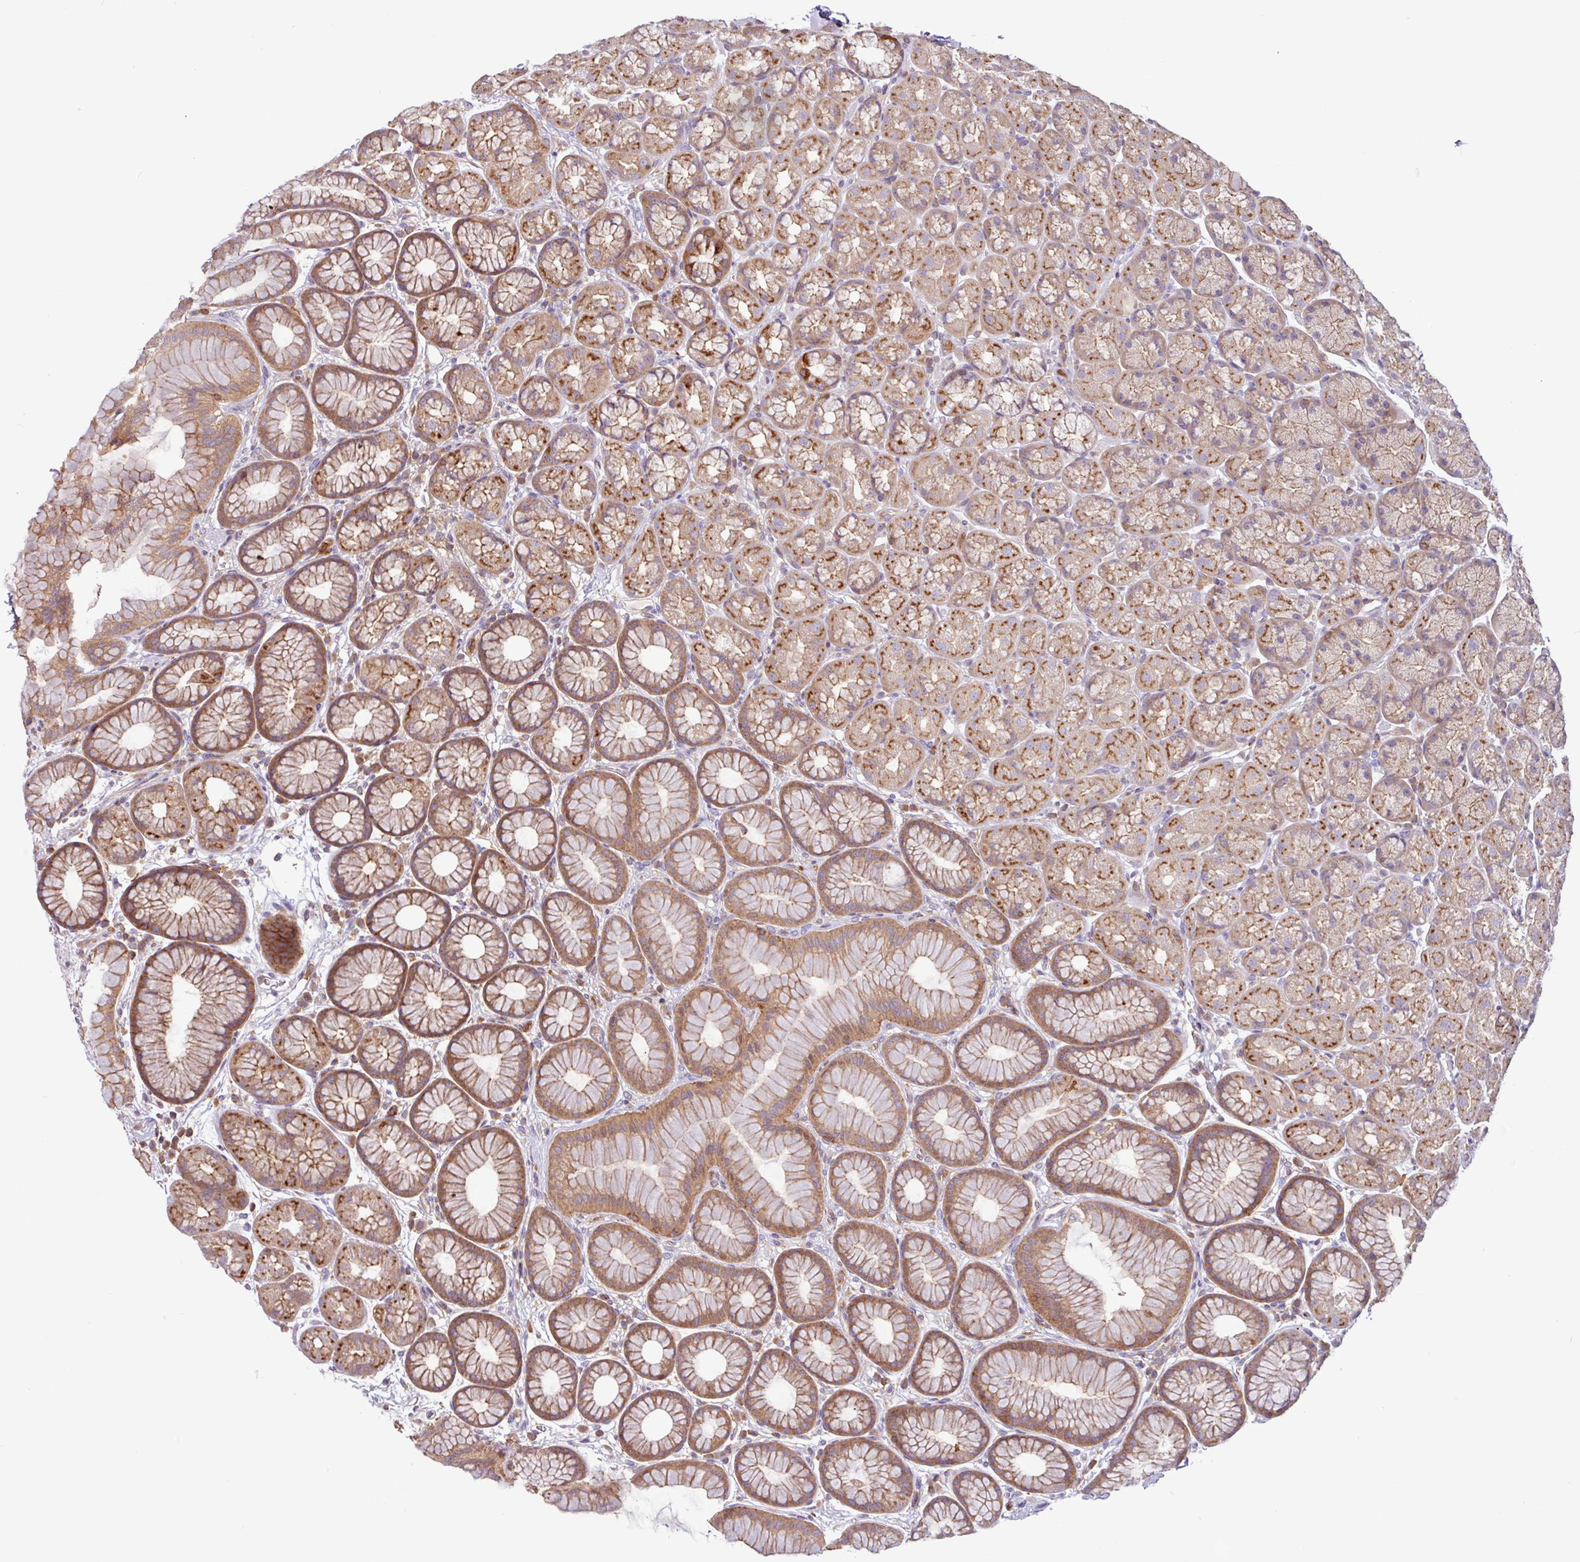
{"staining": {"intensity": "moderate", "quantity": ">75%", "location": "cytoplasmic/membranous"}, "tissue": "stomach", "cell_type": "Glandular cells", "image_type": "normal", "snomed": [{"axis": "morphology", "description": "Normal tissue, NOS"}, {"axis": "topography", "description": "Stomach, lower"}], "caption": "IHC micrograph of benign stomach: human stomach stained using IHC displays medium levels of moderate protein expression localized specifically in the cytoplasmic/membranous of glandular cells, appearing as a cytoplasmic/membranous brown color.", "gene": "ACTR3B", "patient": {"sex": "male", "age": 67}}